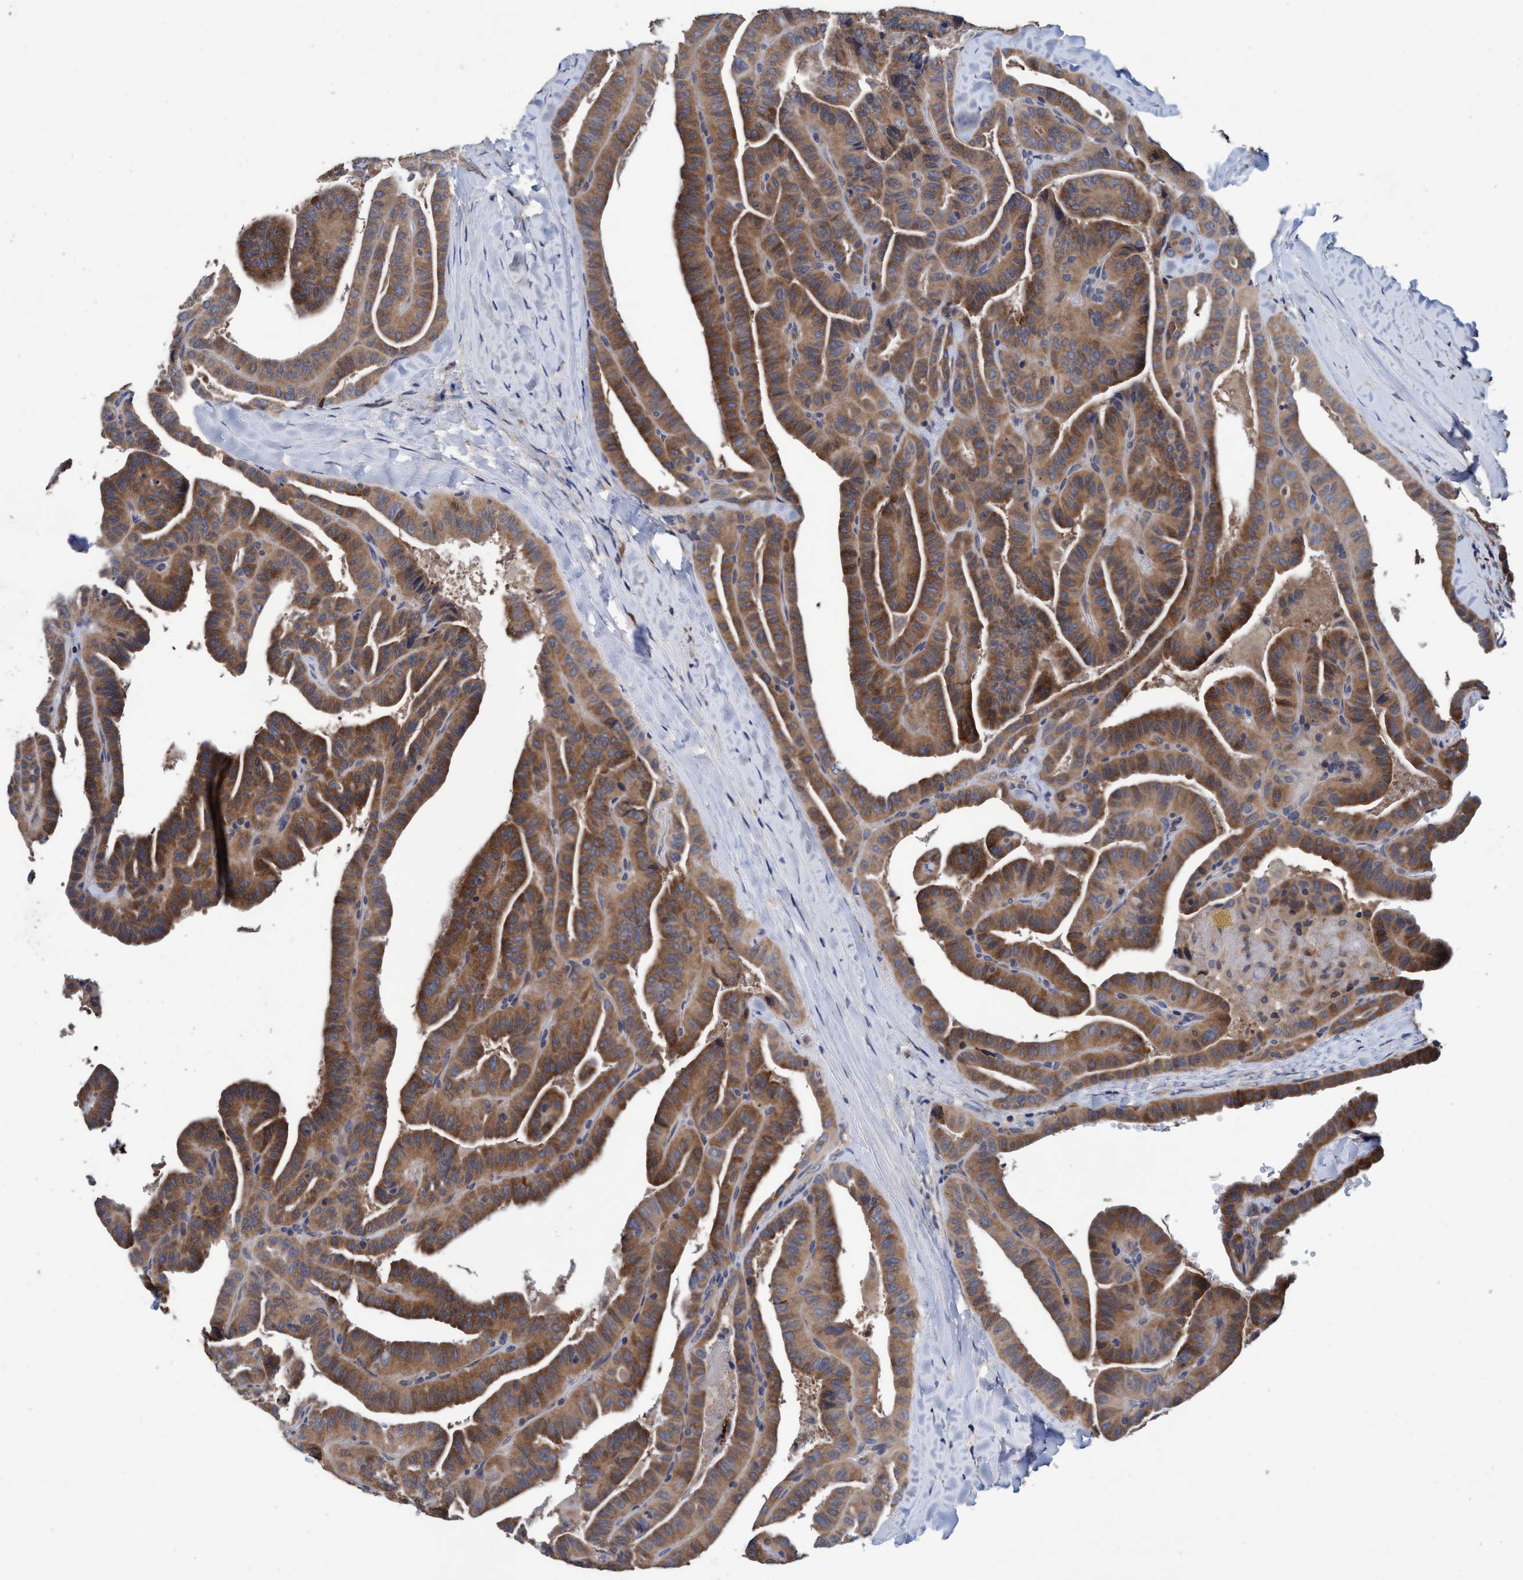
{"staining": {"intensity": "moderate", "quantity": ">75%", "location": "cytoplasmic/membranous"}, "tissue": "thyroid cancer", "cell_type": "Tumor cells", "image_type": "cancer", "snomed": [{"axis": "morphology", "description": "Papillary adenocarcinoma, NOS"}, {"axis": "topography", "description": "Thyroid gland"}], "caption": "Moderate cytoplasmic/membranous protein staining is appreciated in about >75% of tumor cells in thyroid papillary adenocarcinoma. Nuclei are stained in blue.", "gene": "CALCOCO2", "patient": {"sex": "male", "age": 77}}